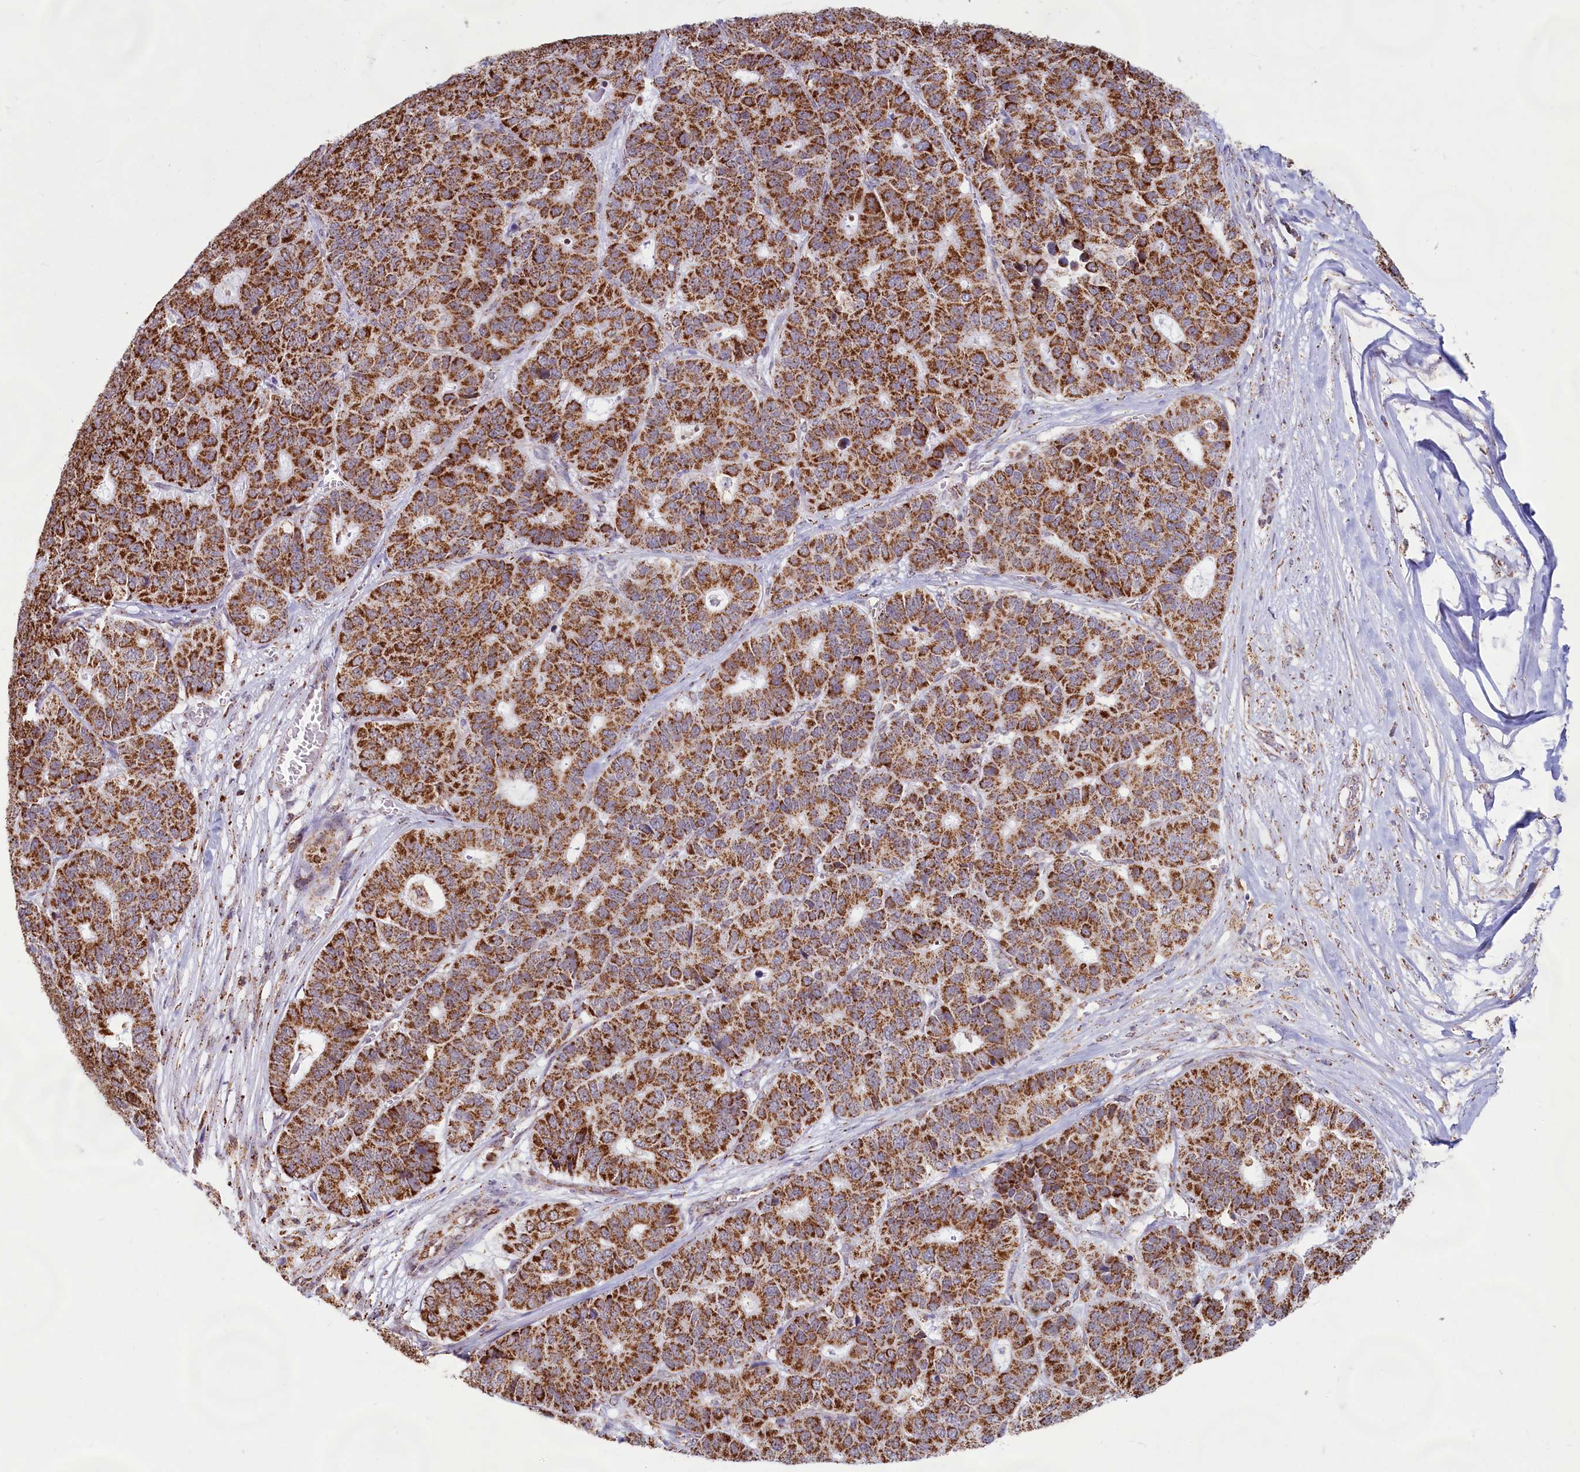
{"staining": {"intensity": "strong", "quantity": ">75%", "location": "cytoplasmic/membranous"}, "tissue": "pancreatic cancer", "cell_type": "Tumor cells", "image_type": "cancer", "snomed": [{"axis": "morphology", "description": "Adenocarcinoma, NOS"}, {"axis": "topography", "description": "Pancreas"}], "caption": "Immunohistochemical staining of adenocarcinoma (pancreatic) shows high levels of strong cytoplasmic/membranous protein positivity in approximately >75% of tumor cells.", "gene": "C1D", "patient": {"sex": "male", "age": 50}}